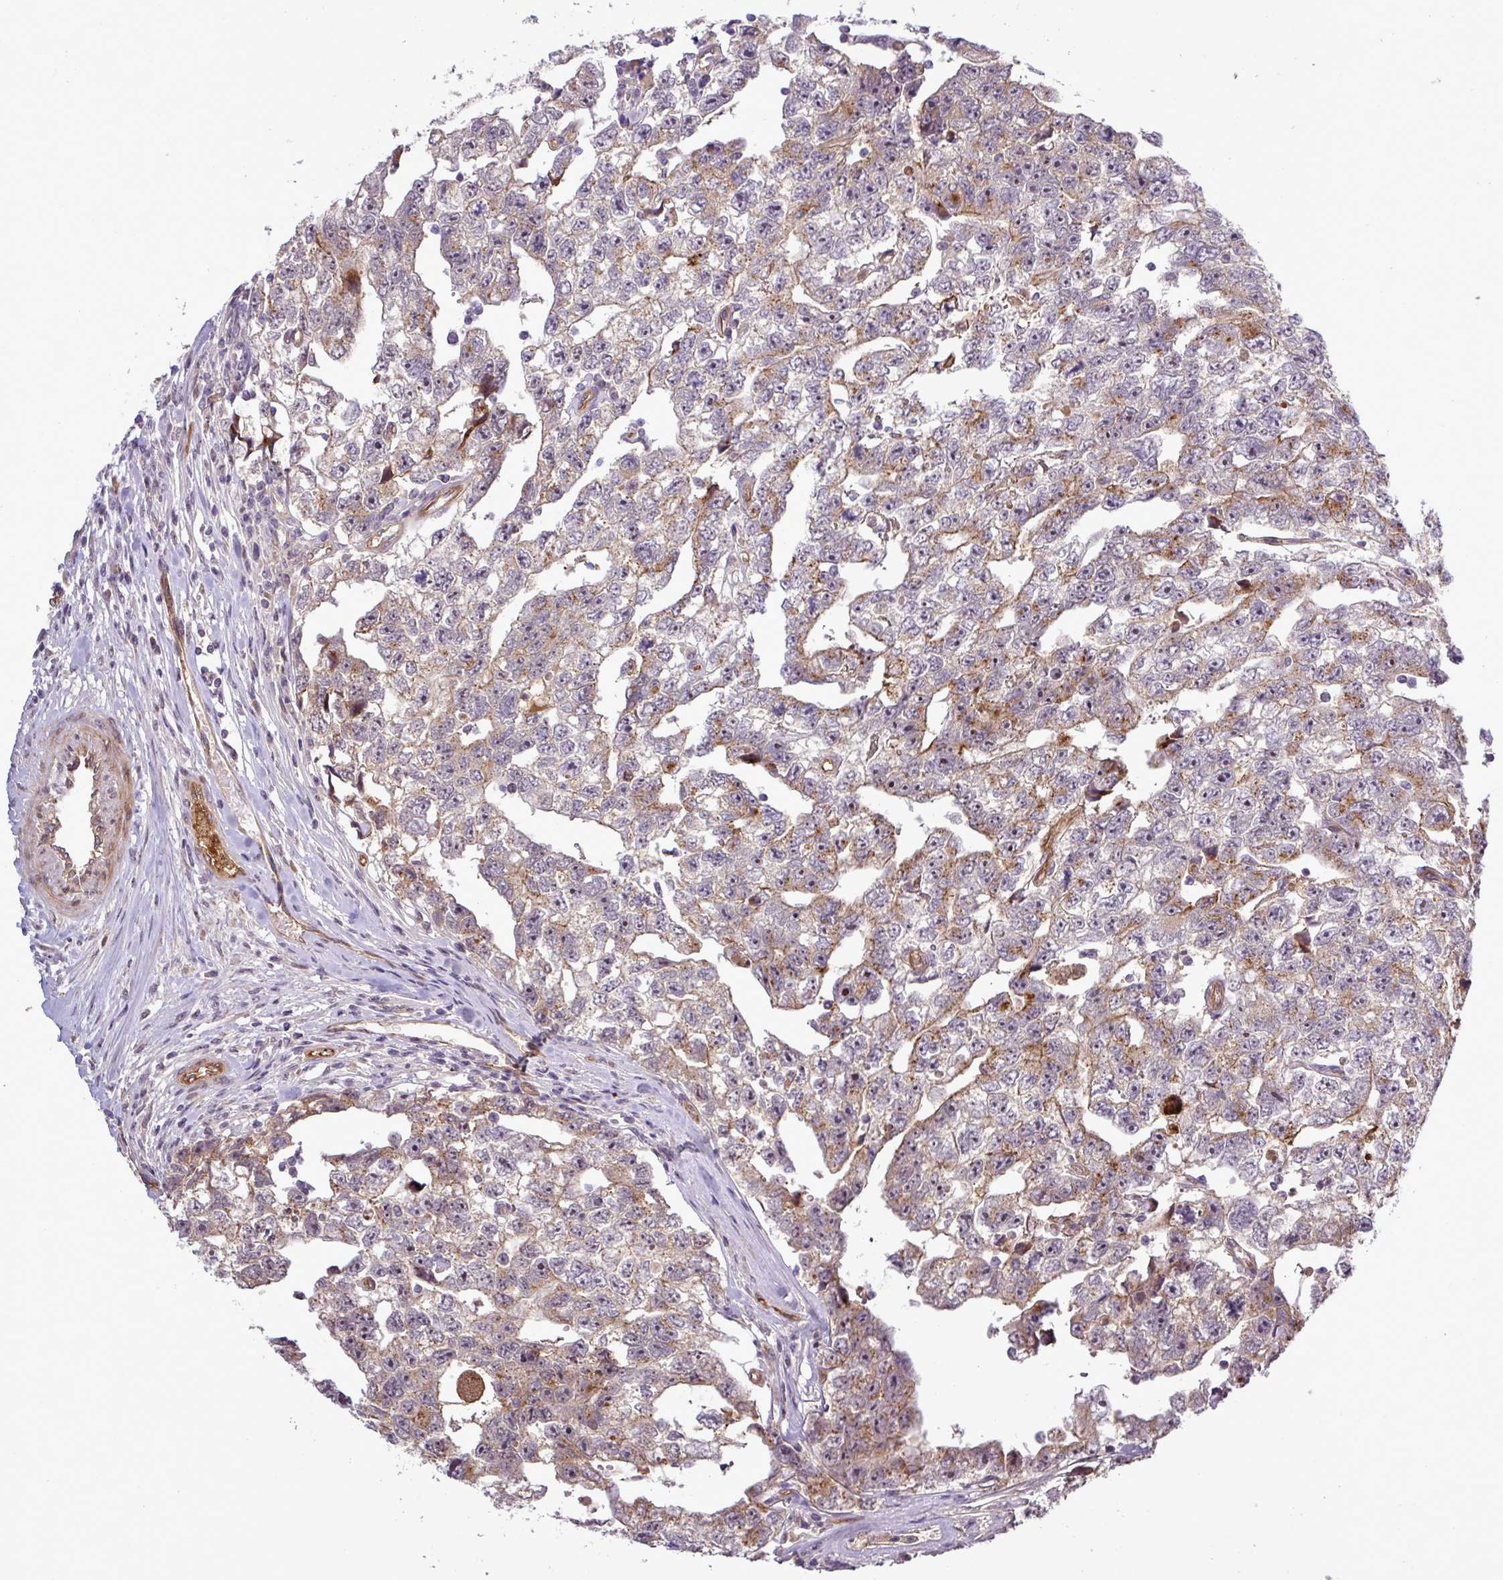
{"staining": {"intensity": "moderate", "quantity": "25%-75%", "location": "cytoplasmic/membranous,nuclear"}, "tissue": "testis cancer", "cell_type": "Tumor cells", "image_type": "cancer", "snomed": [{"axis": "morphology", "description": "Carcinoma, Embryonal, NOS"}, {"axis": "topography", "description": "Testis"}], "caption": "Immunohistochemical staining of testis cancer displays medium levels of moderate cytoplasmic/membranous and nuclear protein staining in about 25%-75% of tumor cells.", "gene": "PCDH1", "patient": {"sex": "male", "age": 22}}